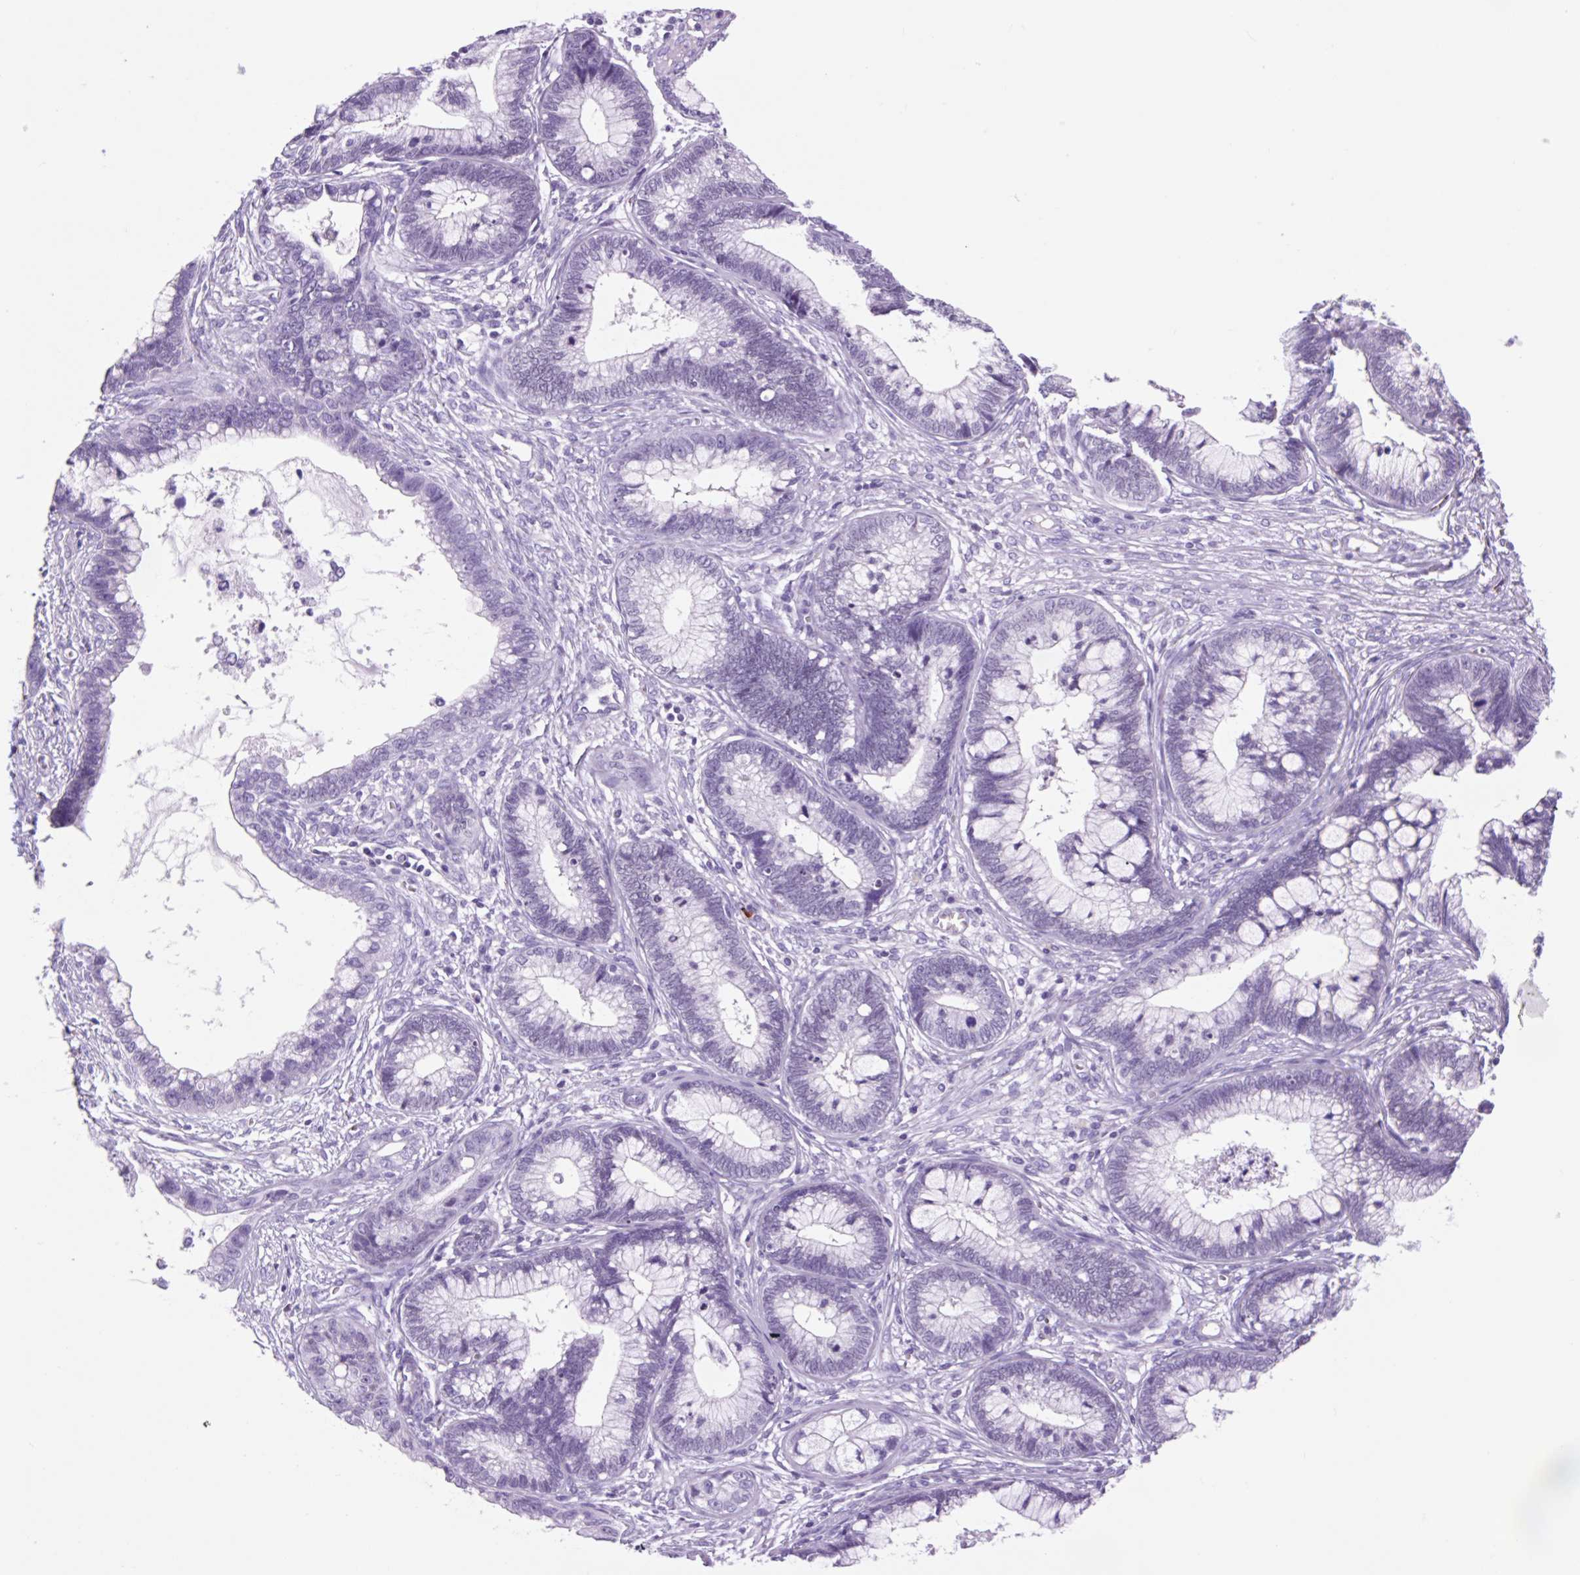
{"staining": {"intensity": "negative", "quantity": "none", "location": "none"}, "tissue": "cervical cancer", "cell_type": "Tumor cells", "image_type": "cancer", "snomed": [{"axis": "morphology", "description": "Adenocarcinoma, NOS"}, {"axis": "topography", "description": "Cervix"}], "caption": "IHC histopathology image of human adenocarcinoma (cervical) stained for a protein (brown), which shows no positivity in tumor cells.", "gene": "VPREB1", "patient": {"sex": "female", "age": 44}}